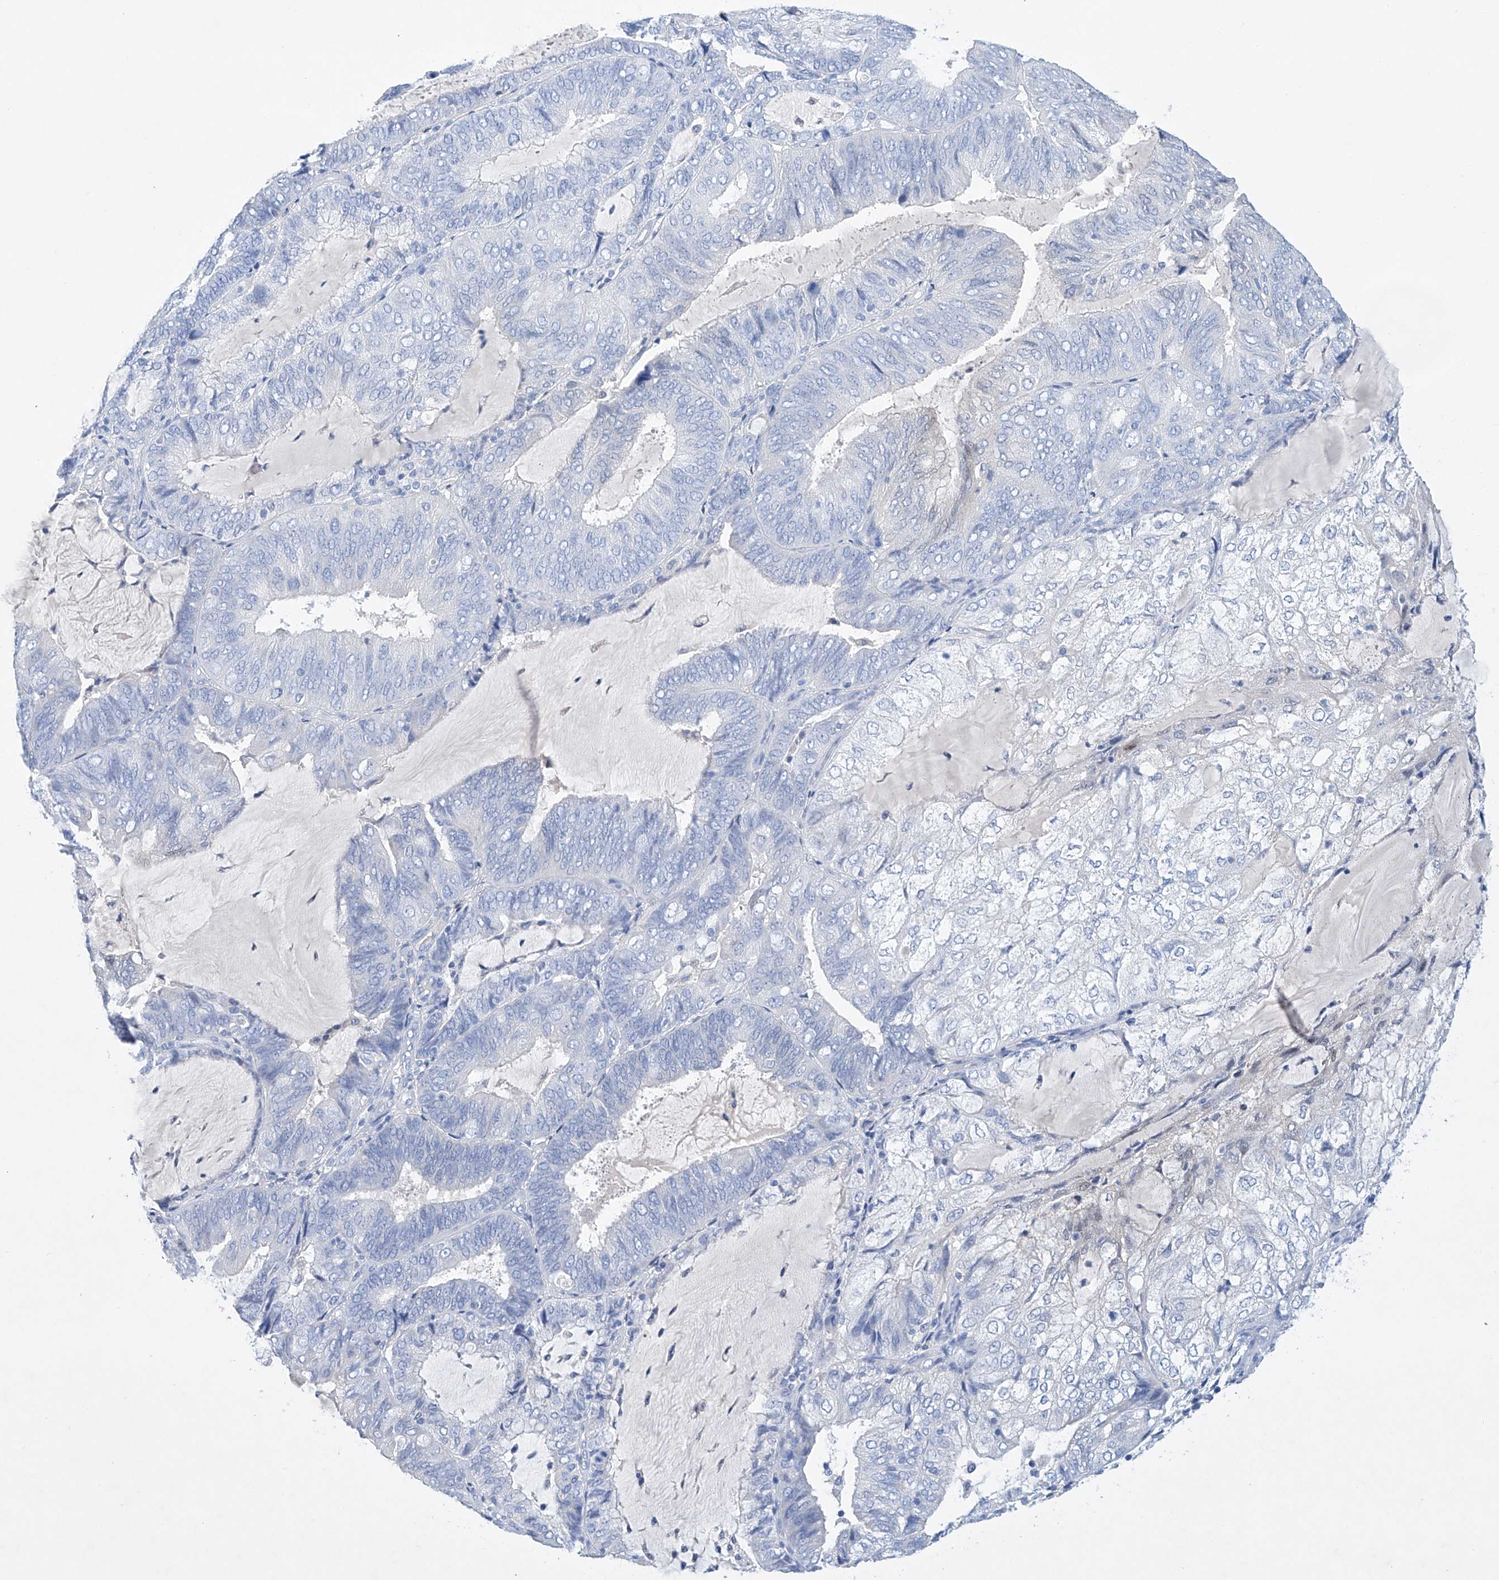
{"staining": {"intensity": "negative", "quantity": "none", "location": "none"}, "tissue": "endometrial cancer", "cell_type": "Tumor cells", "image_type": "cancer", "snomed": [{"axis": "morphology", "description": "Adenocarcinoma, NOS"}, {"axis": "topography", "description": "Endometrium"}], "caption": "Immunohistochemical staining of endometrial cancer (adenocarcinoma) displays no significant positivity in tumor cells.", "gene": "LURAP1", "patient": {"sex": "female", "age": 81}}